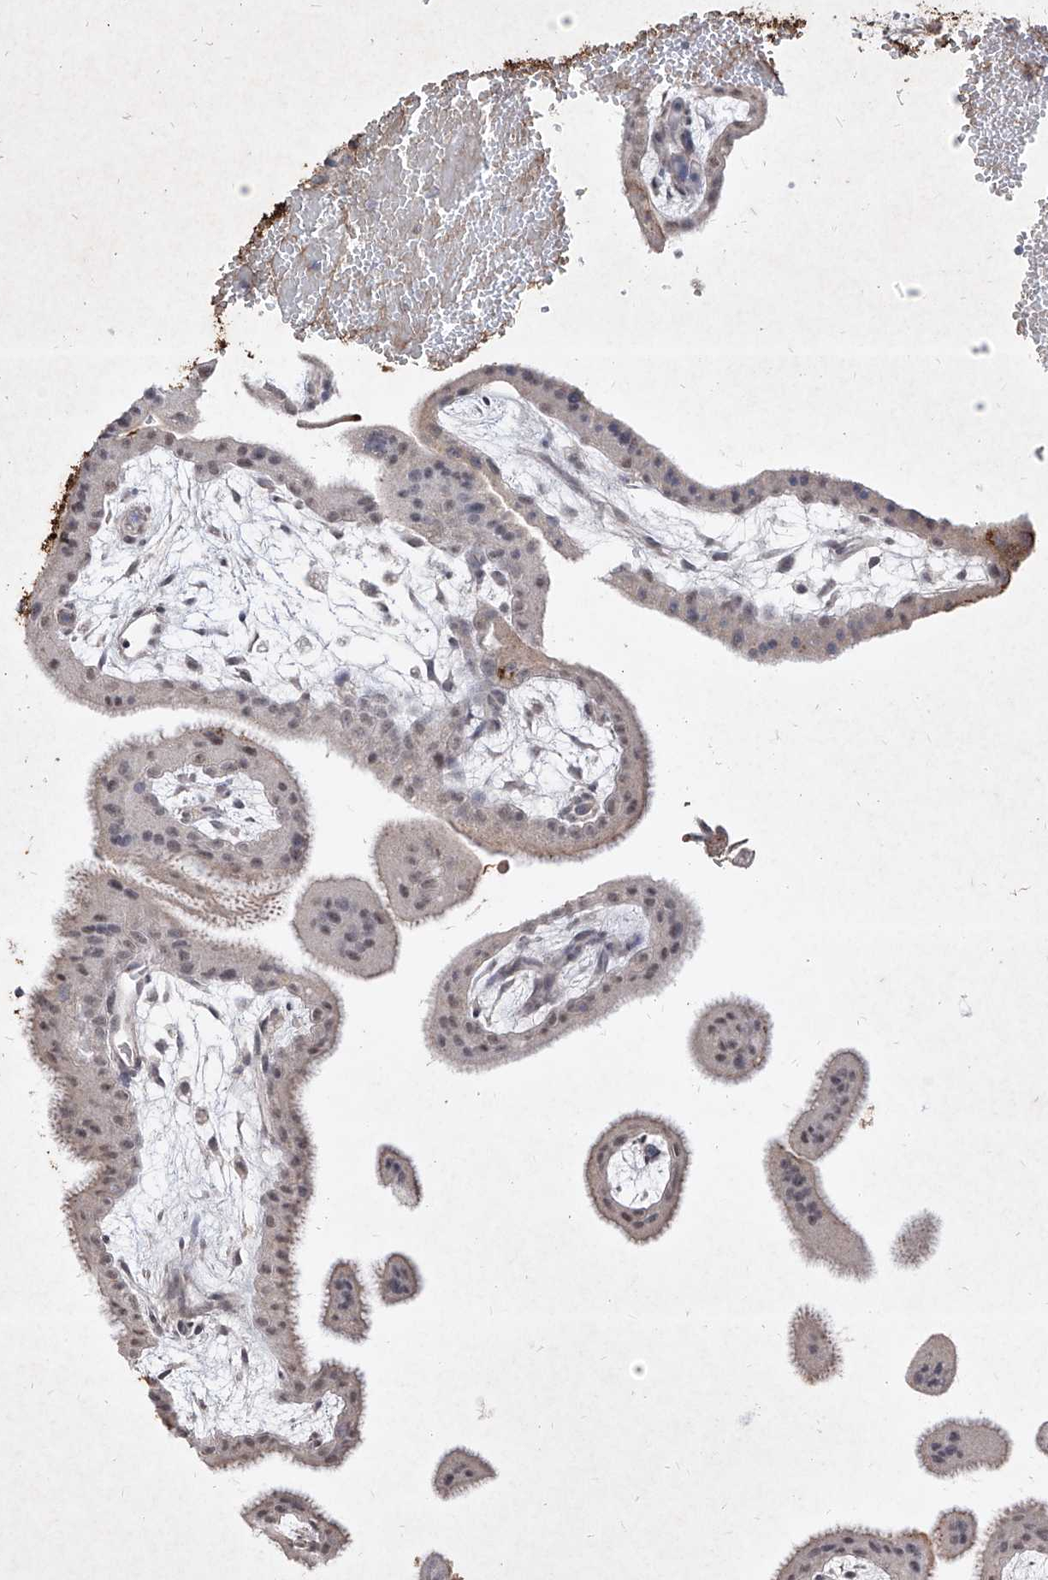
{"staining": {"intensity": "negative", "quantity": "none", "location": "none"}, "tissue": "placenta", "cell_type": "Decidual cells", "image_type": "normal", "snomed": [{"axis": "morphology", "description": "Normal tissue, NOS"}, {"axis": "topography", "description": "Placenta"}], "caption": "Immunohistochemical staining of normal placenta shows no significant staining in decidual cells.", "gene": "C4A", "patient": {"sex": "female", "age": 35}}